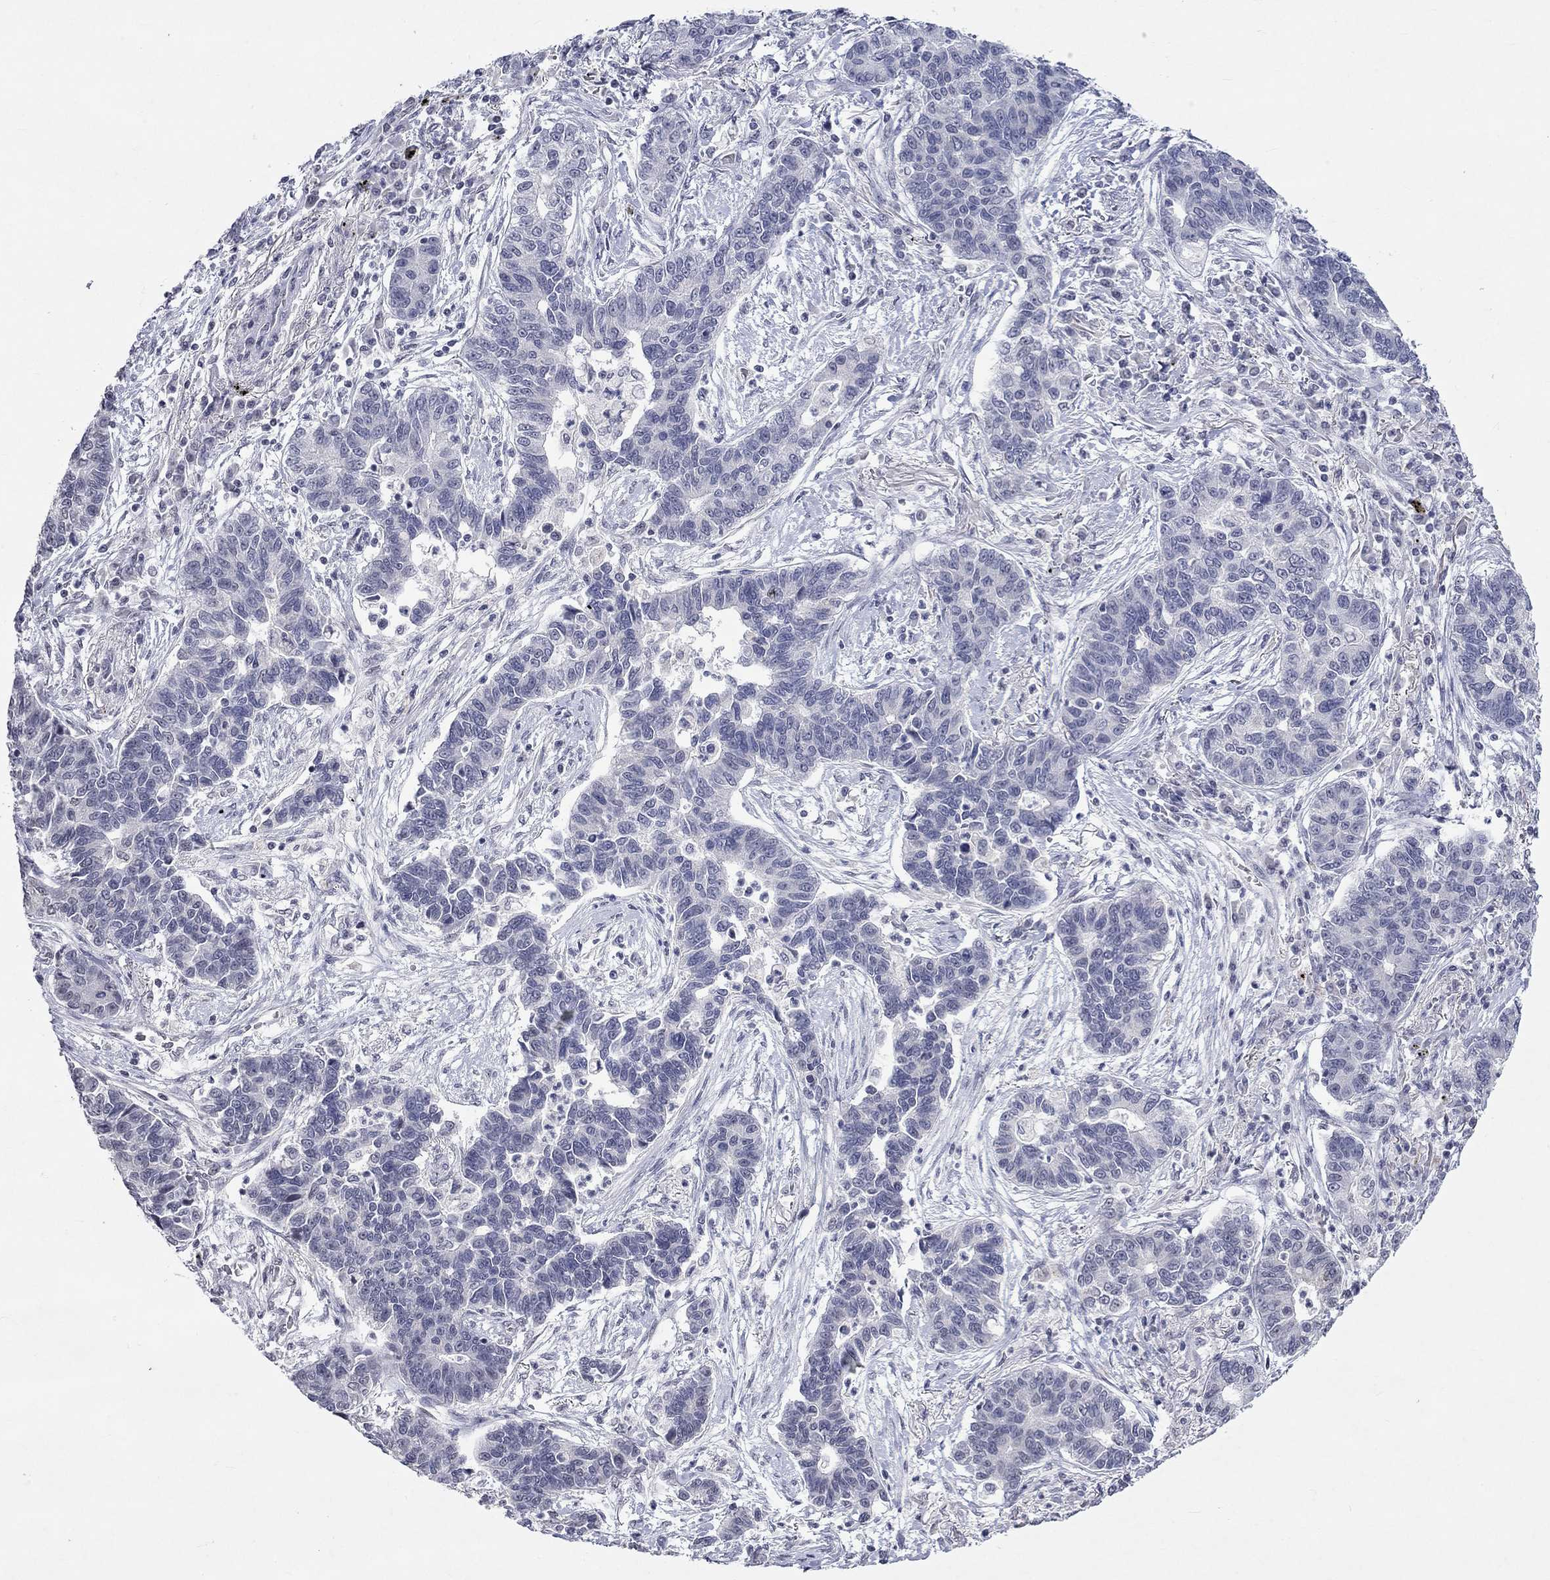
{"staining": {"intensity": "negative", "quantity": "none", "location": "none"}, "tissue": "lung cancer", "cell_type": "Tumor cells", "image_type": "cancer", "snomed": [{"axis": "morphology", "description": "Adenocarcinoma, NOS"}, {"axis": "topography", "description": "Lung"}], "caption": "Protein analysis of adenocarcinoma (lung) displays no significant expression in tumor cells.", "gene": "TMEM143", "patient": {"sex": "female", "age": 57}}